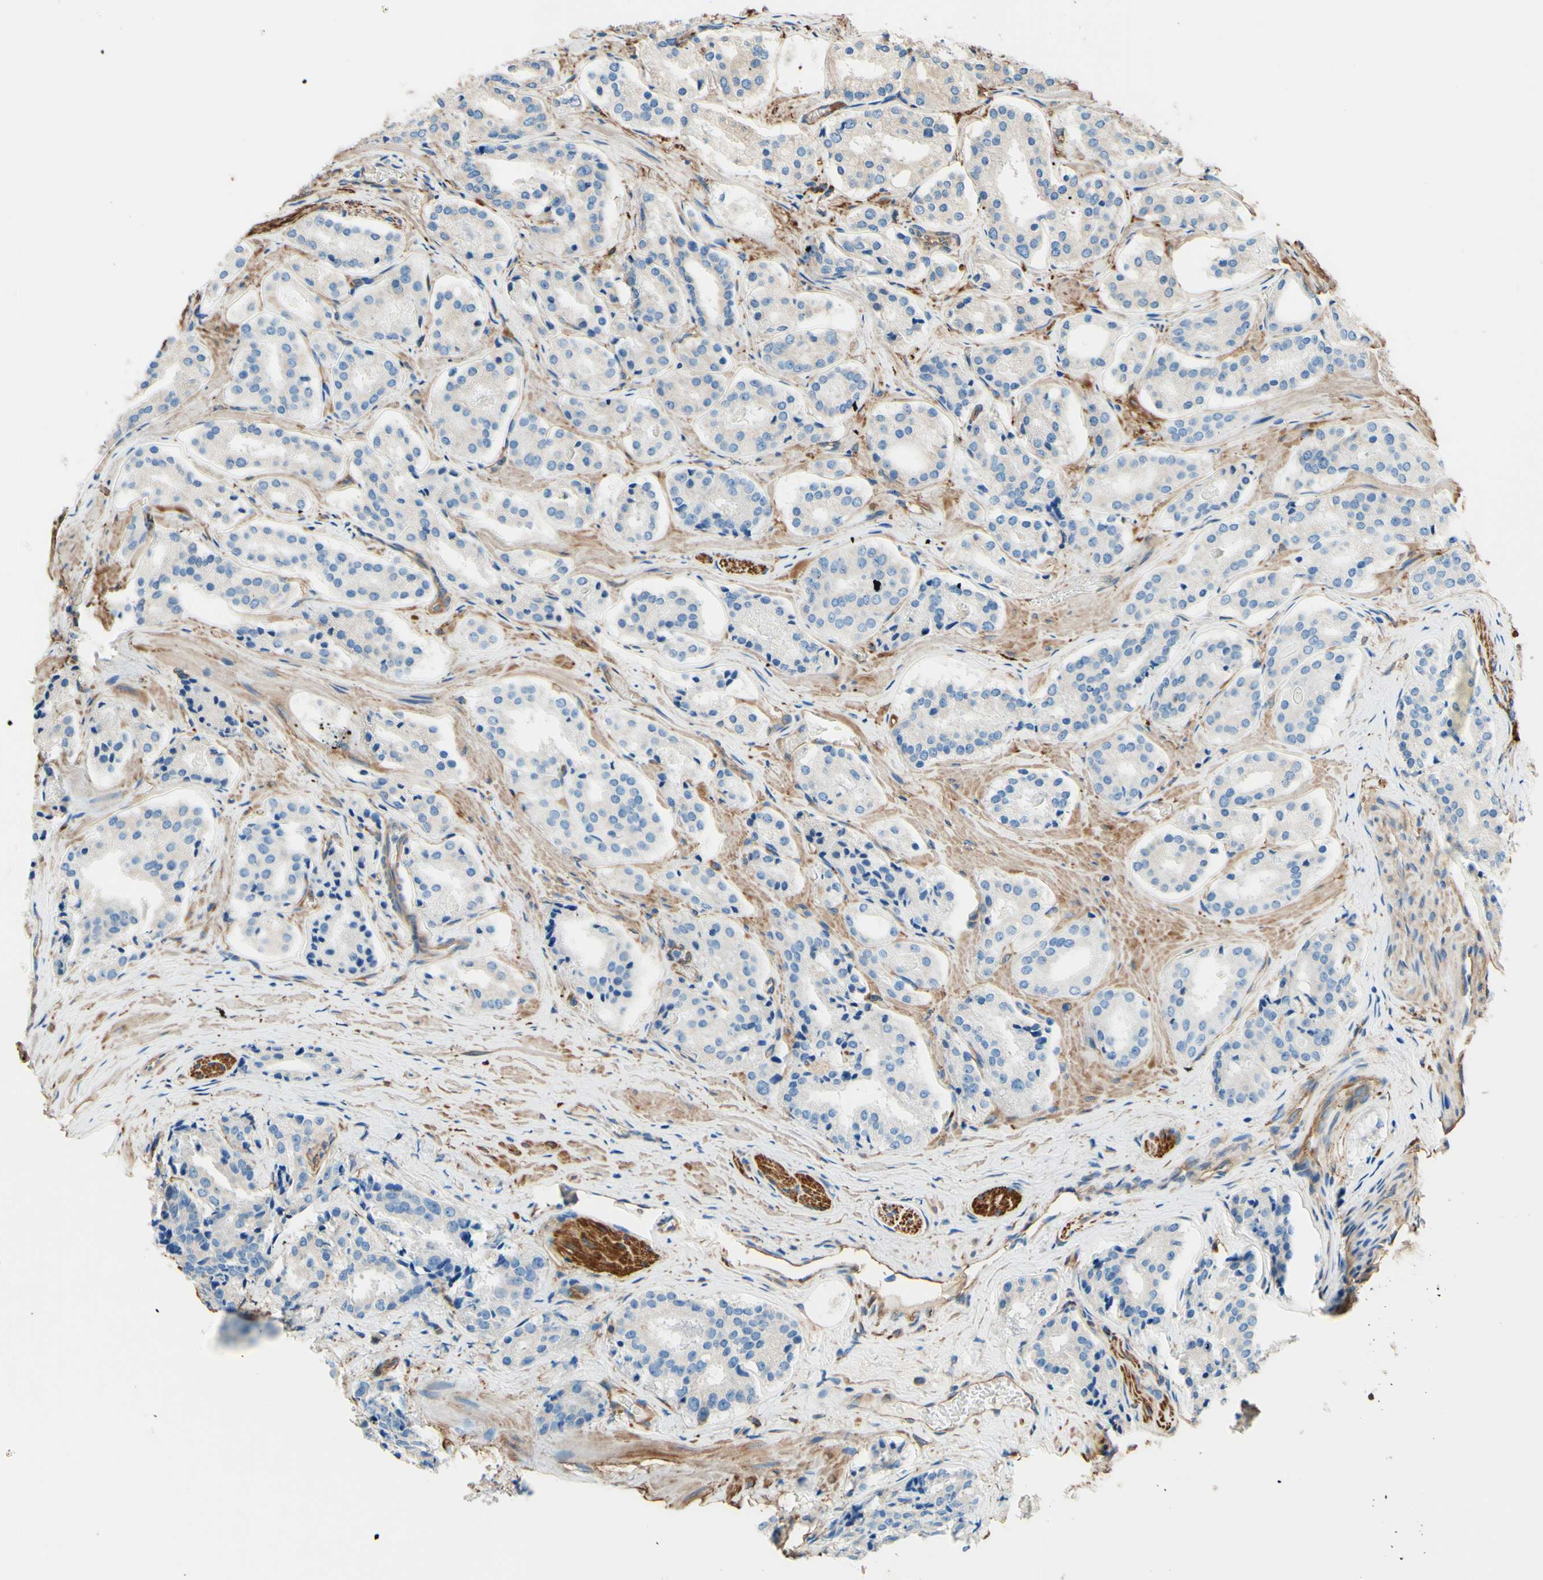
{"staining": {"intensity": "negative", "quantity": "none", "location": "none"}, "tissue": "prostate cancer", "cell_type": "Tumor cells", "image_type": "cancer", "snomed": [{"axis": "morphology", "description": "Adenocarcinoma, High grade"}, {"axis": "topography", "description": "Prostate"}], "caption": "Immunohistochemical staining of human prostate cancer (high-grade adenocarcinoma) shows no significant expression in tumor cells. (Brightfield microscopy of DAB IHC at high magnification).", "gene": "DPYSL3", "patient": {"sex": "male", "age": 60}}